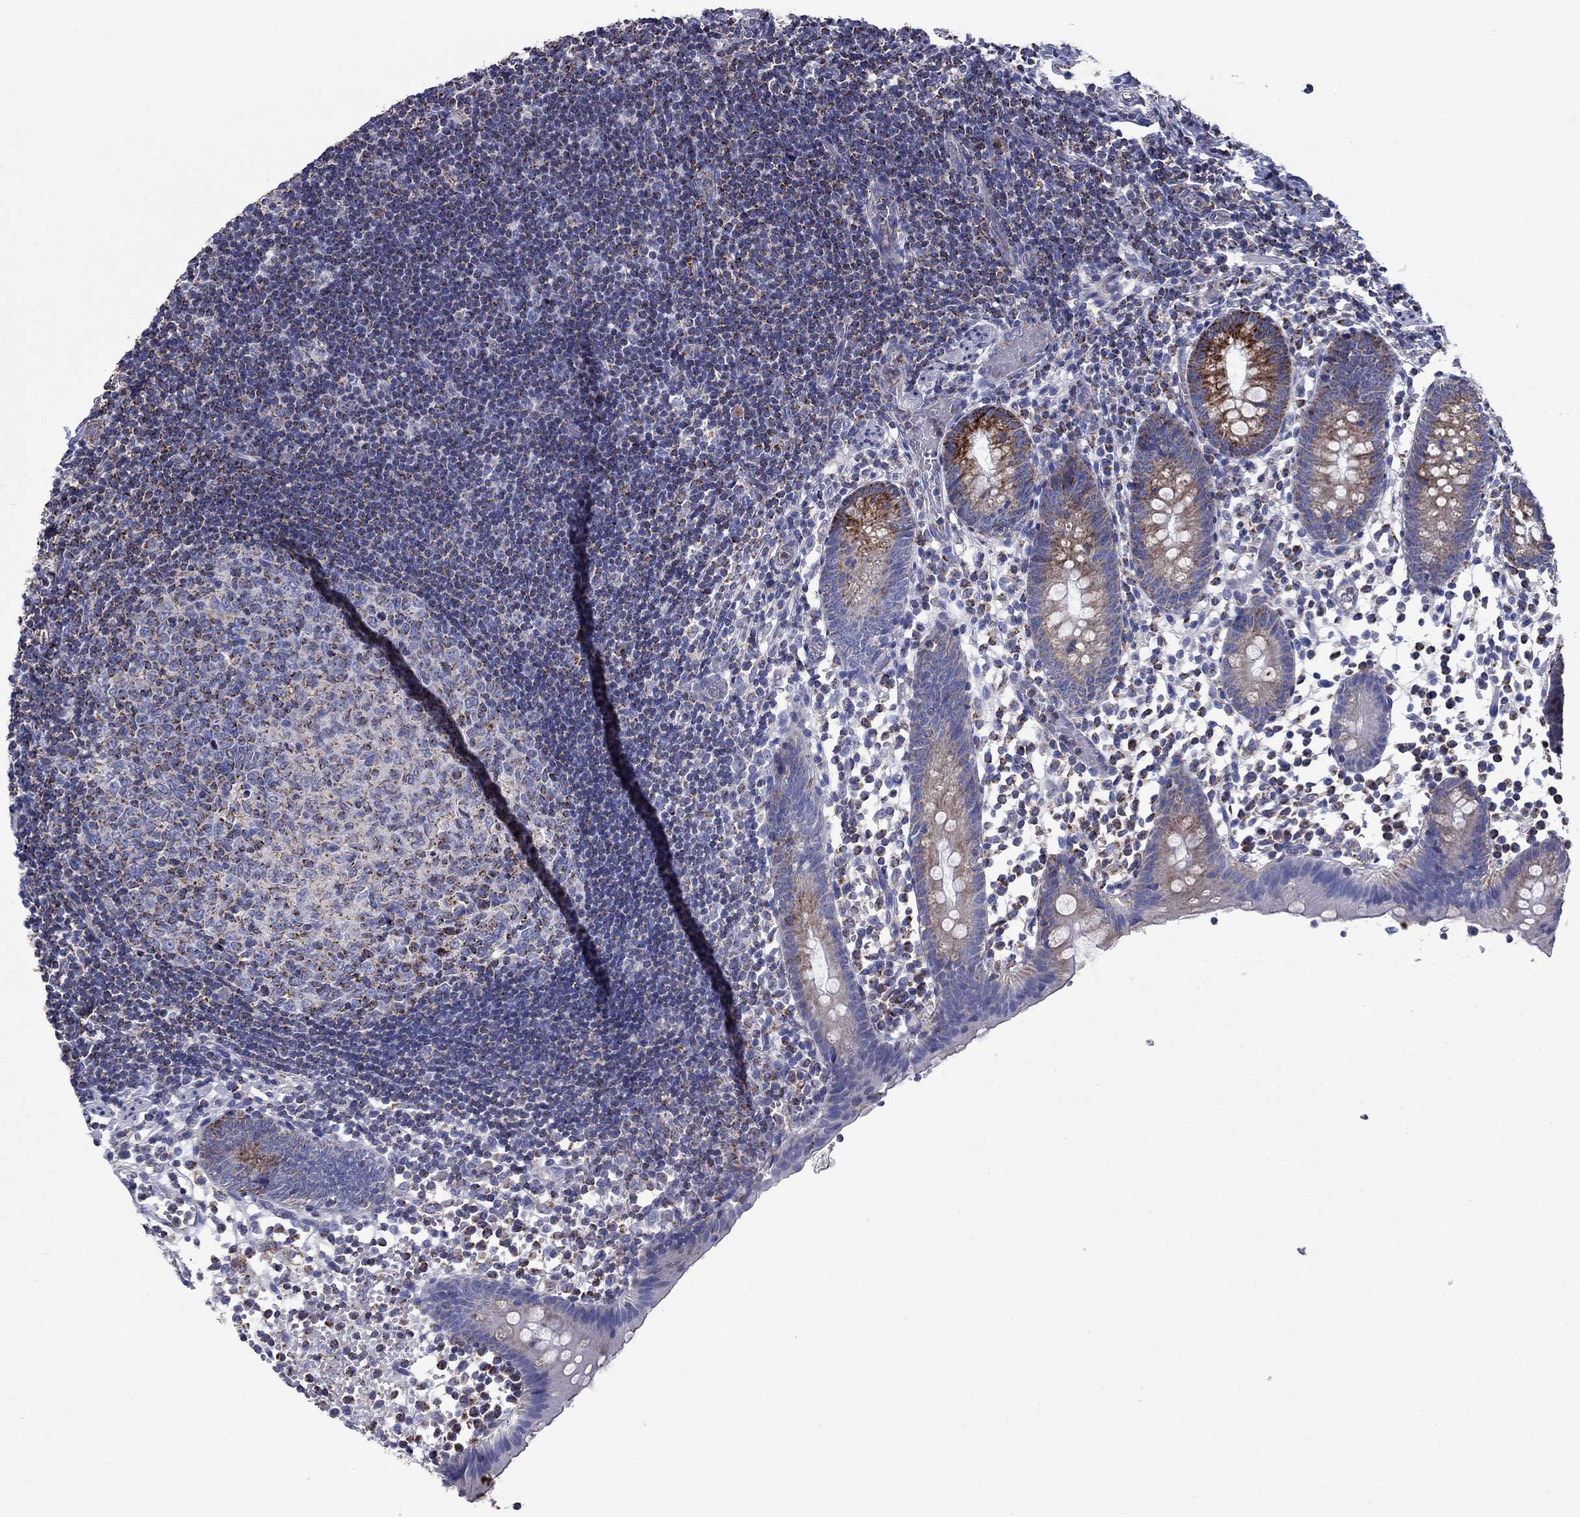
{"staining": {"intensity": "moderate", "quantity": "<25%", "location": "cytoplasmic/membranous"}, "tissue": "appendix", "cell_type": "Glandular cells", "image_type": "normal", "snomed": [{"axis": "morphology", "description": "Normal tissue, NOS"}, {"axis": "topography", "description": "Appendix"}], "caption": "Immunohistochemical staining of normal appendix demonstrates low levels of moderate cytoplasmic/membranous positivity in approximately <25% of glandular cells.", "gene": "NDUFA4L2", "patient": {"sex": "female", "age": 40}}